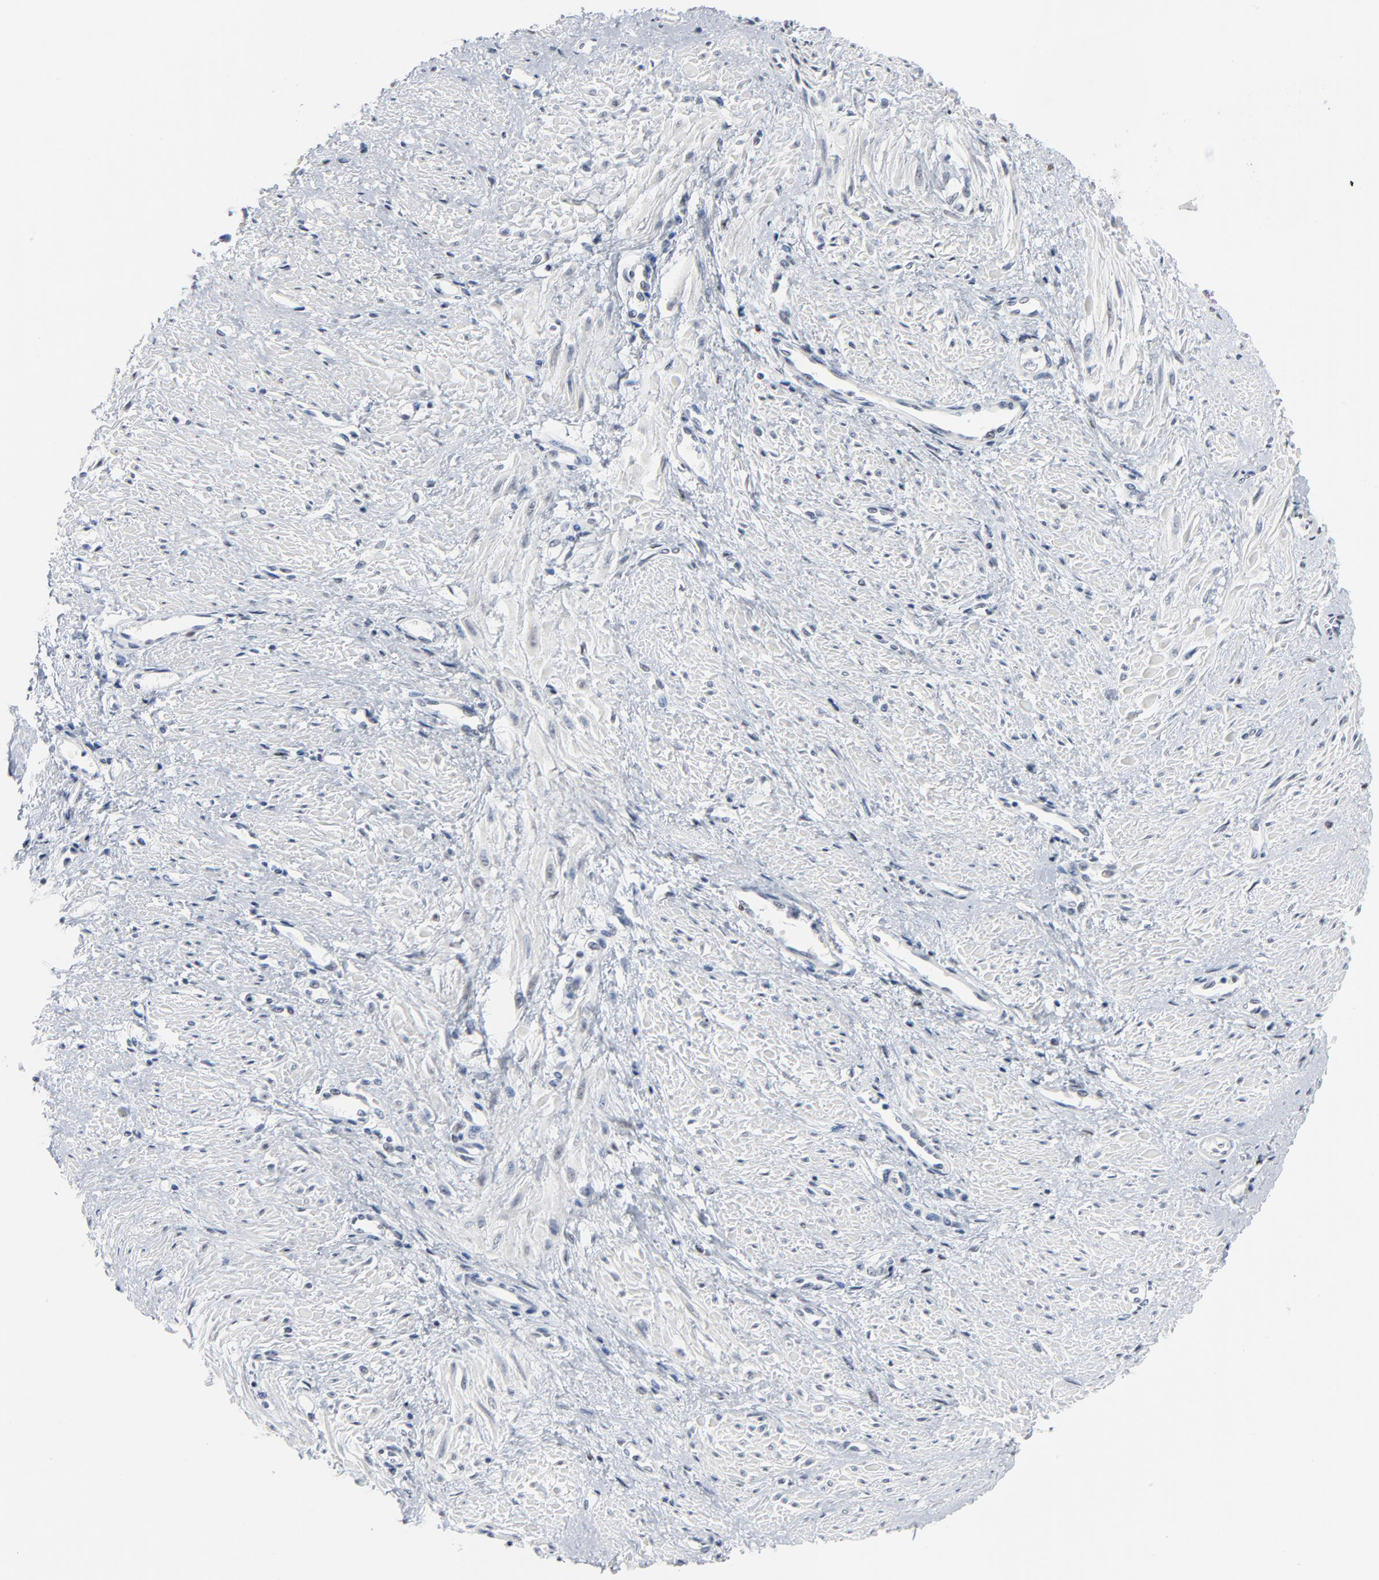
{"staining": {"intensity": "weak", "quantity": "25%-75%", "location": "nuclear"}, "tissue": "smooth muscle", "cell_type": "Smooth muscle cells", "image_type": "normal", "snomed": [{"axis": "morphology", "description": "Normal tissue, NOS"}, {"axis": "topography", "description": "Smooth muscle"}, {"axis": "topography", "description": "Uterus"}], "caption": "Weak nuclear staining is identified in approximately 25%-75% of smooth muscle cells in unremarkable smooth muscle. The staining was performed using DAB (3,3'-diaminobenzidine) to visualize the protein expression in brown, while the nuclei were stained in blue with hematoxylin (Magnification: 20x).", "gene": "SIRT1", "patient": {"sex": "female", "age": 39}}